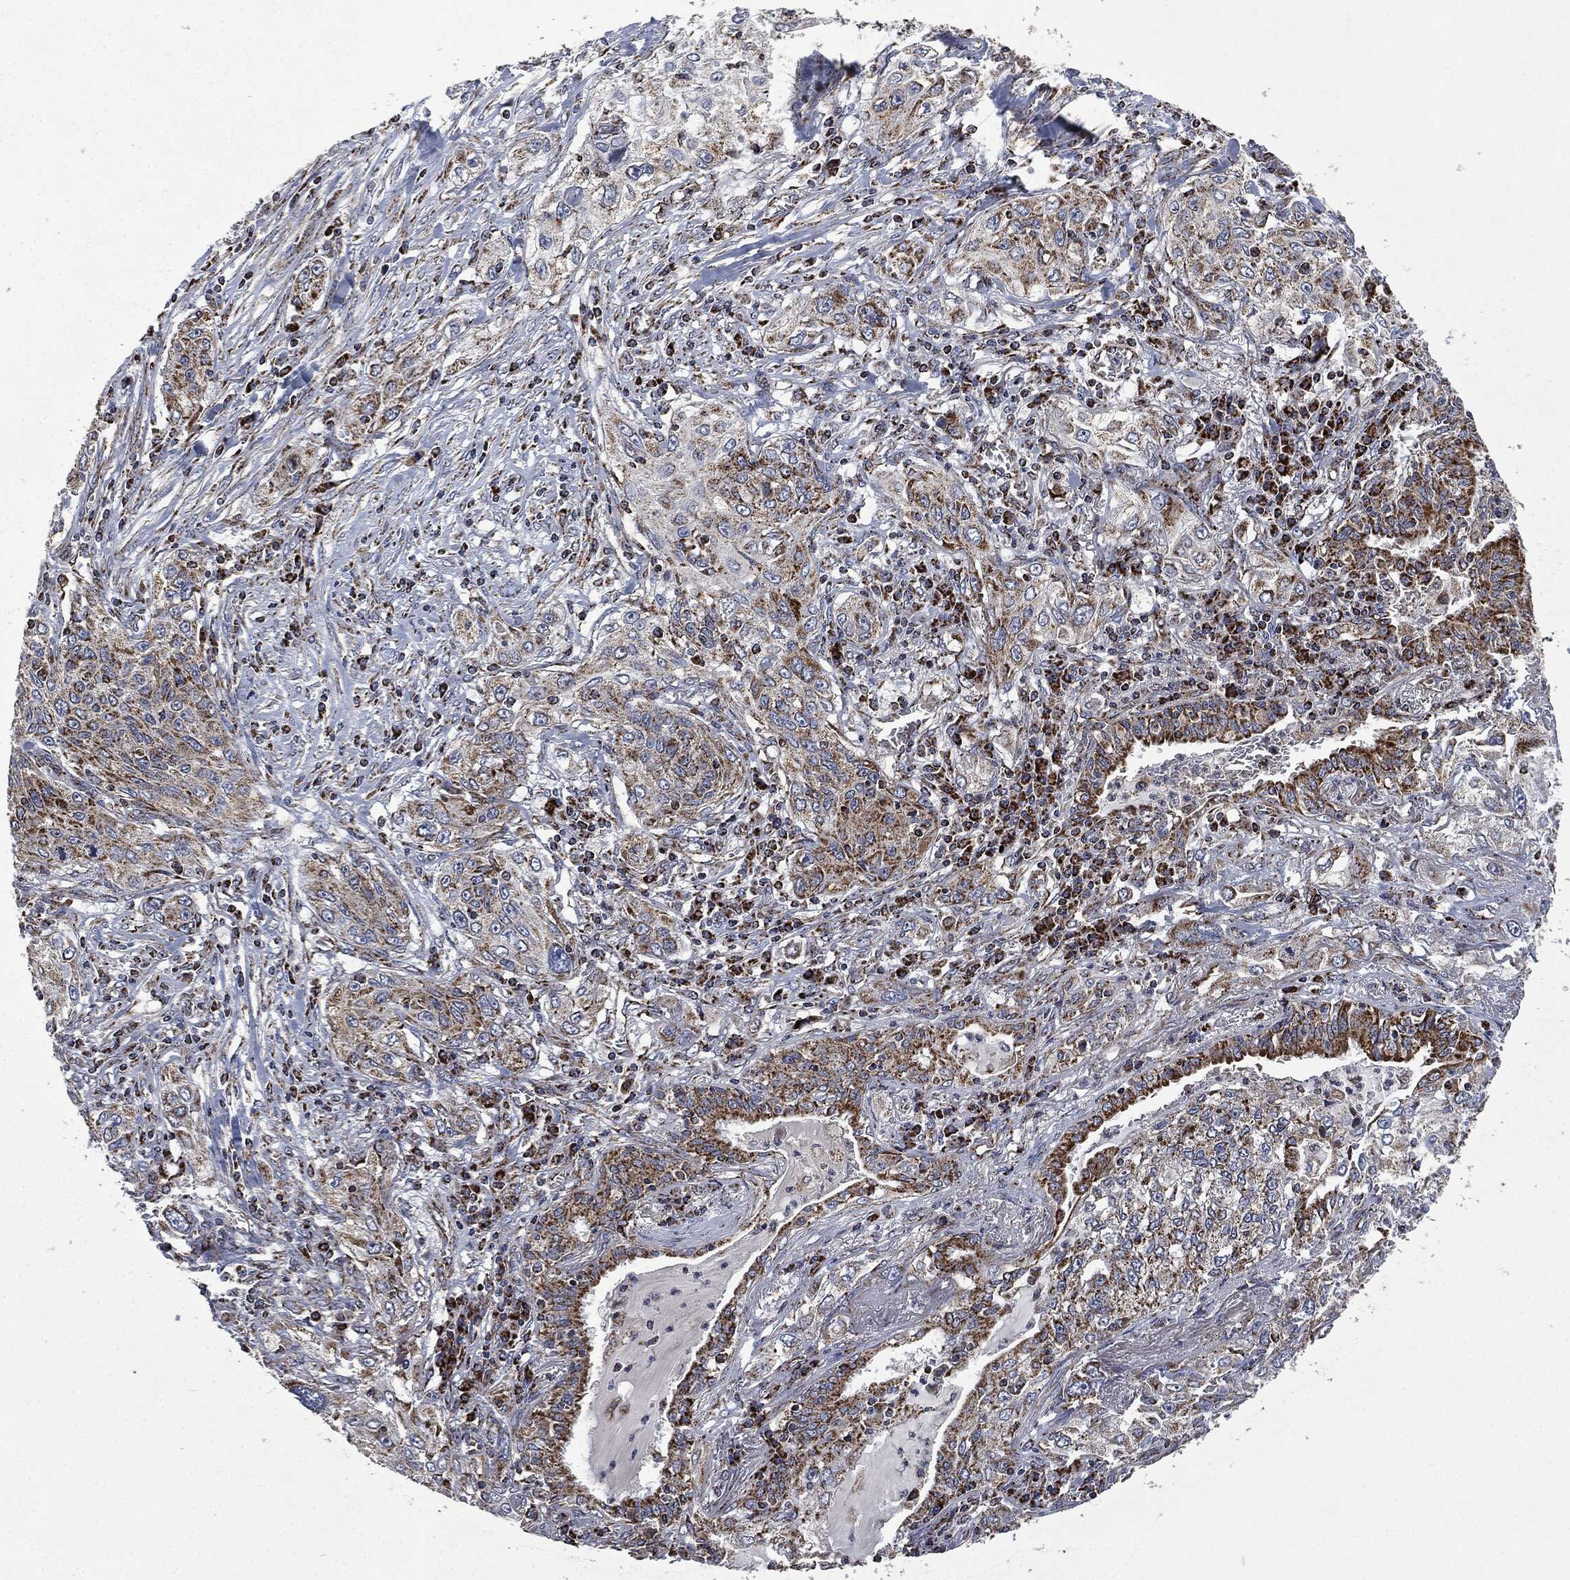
{"staining": {"intensity": "strong", "quantity": ">75%", "location": "cytoplasmic/membranous"}, "tissue": "lung cancer", "cell_type": "Tumor cells", "image_type": "cancer", "snomed": [{"axis": "morphology", "description": "Squamous cell carcinoma, NOS"}, {"axis": "topography", "description": "Lung"}], "caption": "Lung squamous cell carcinoma was stained to show a protein in brown. There is high levels of strong cytoplasmic/membranous positivity in about >75% of tumor cells.", "gene": "RYK", "patient": {"sex": "female", "age": 69}}